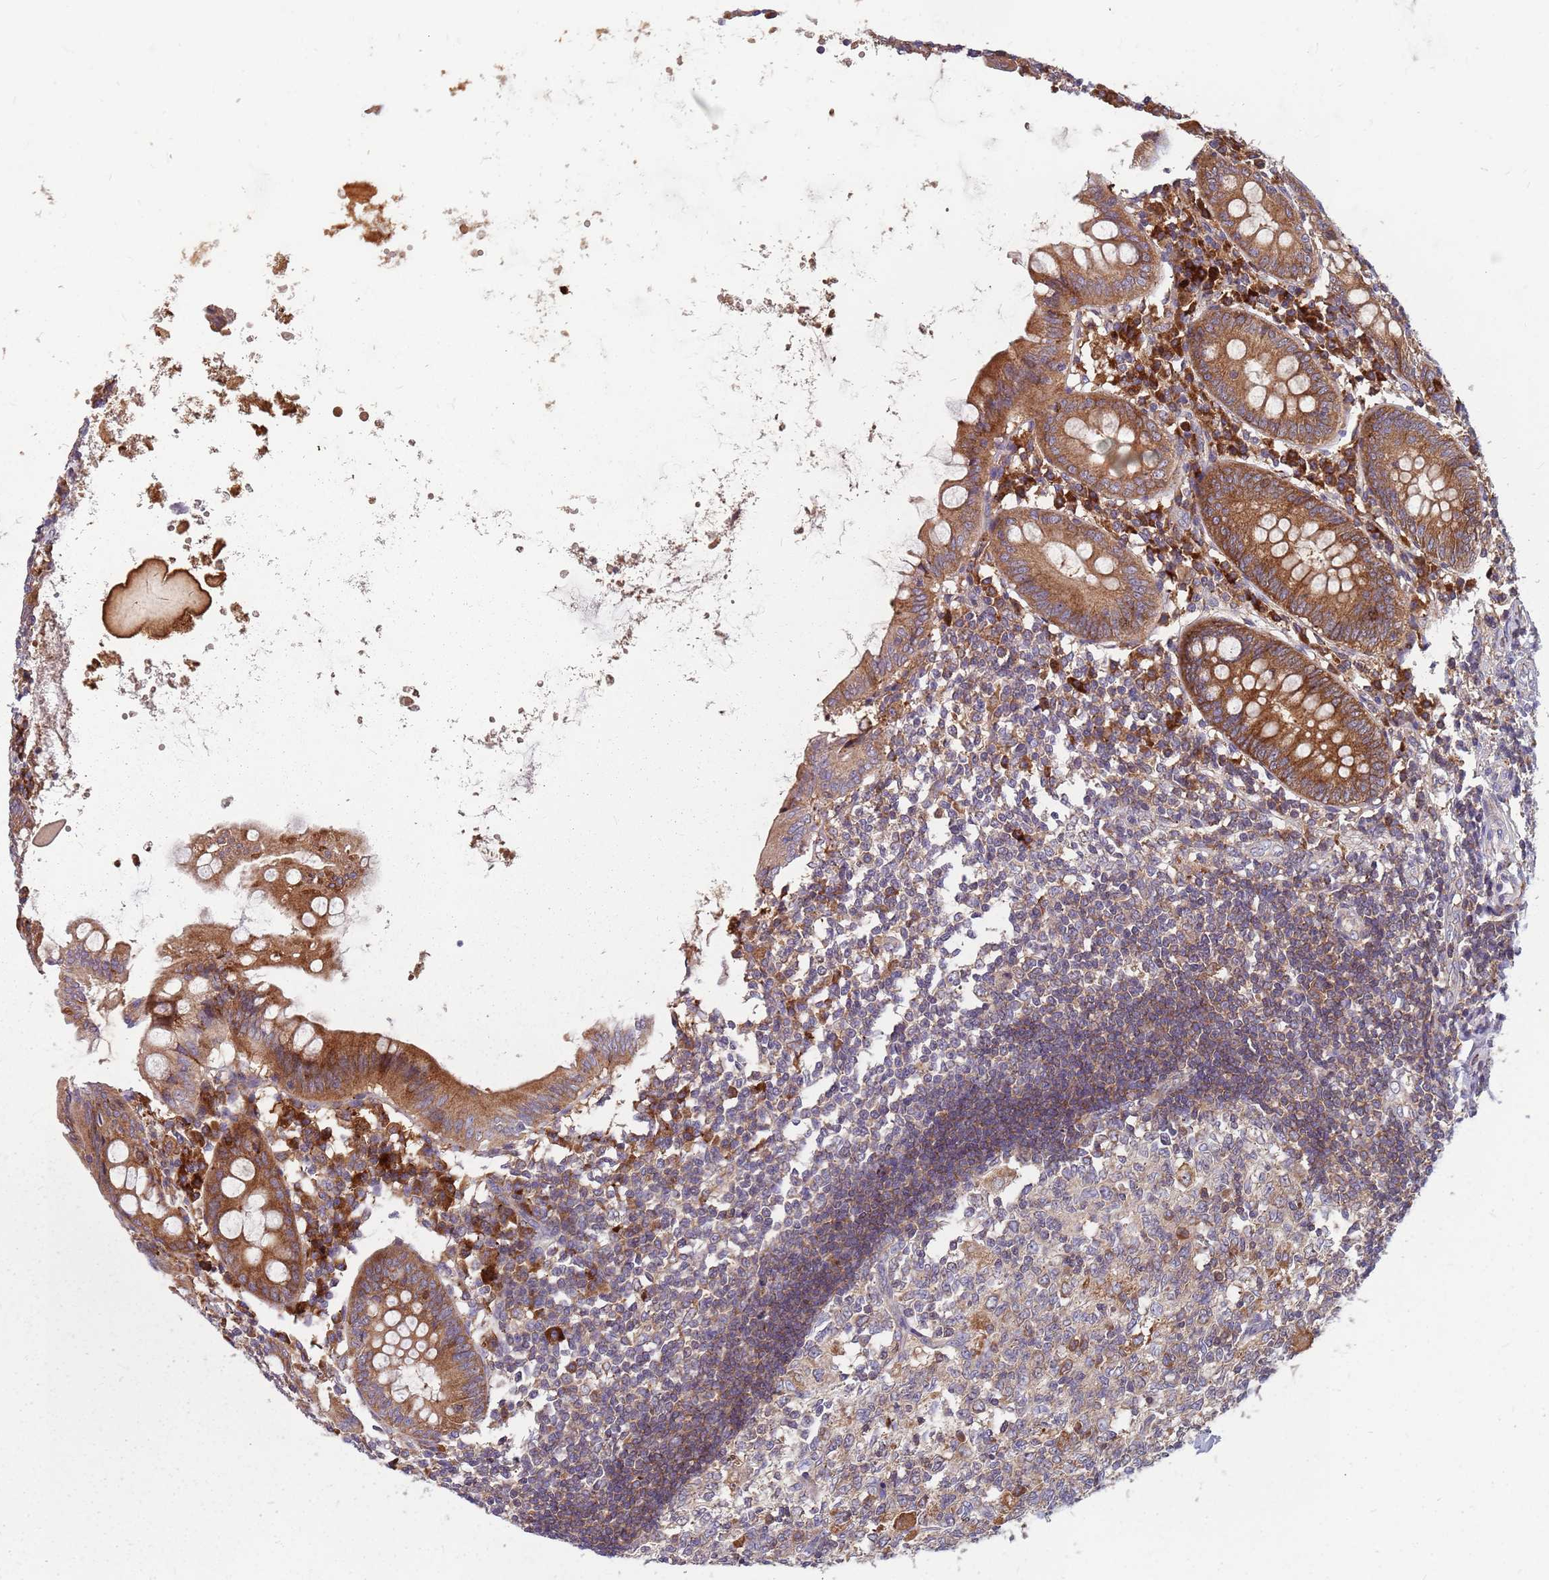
{"staining": {"intensity": "moderate", "quantity": ">75%", "location": "cytoplasmic/membranous"}, "tissue": "appendix", "cell_type": "Glandular cells", "image_type": "normal", "snomed": [{"axis": "morphology", "description": "Normal tissue, NOS"}, {"axis": "topography", "description": "Appendix"}], "caption": "Immunohistochemistry (IHC) (DAB (3,3'-diaminobenzidine)) staining of benign appendix demonstrates moderate cytoplasmic/membranous protein expression in about >75% of glandular cells.", "gene": "NME4", "patient": {"sex": "female", "age": 54}}